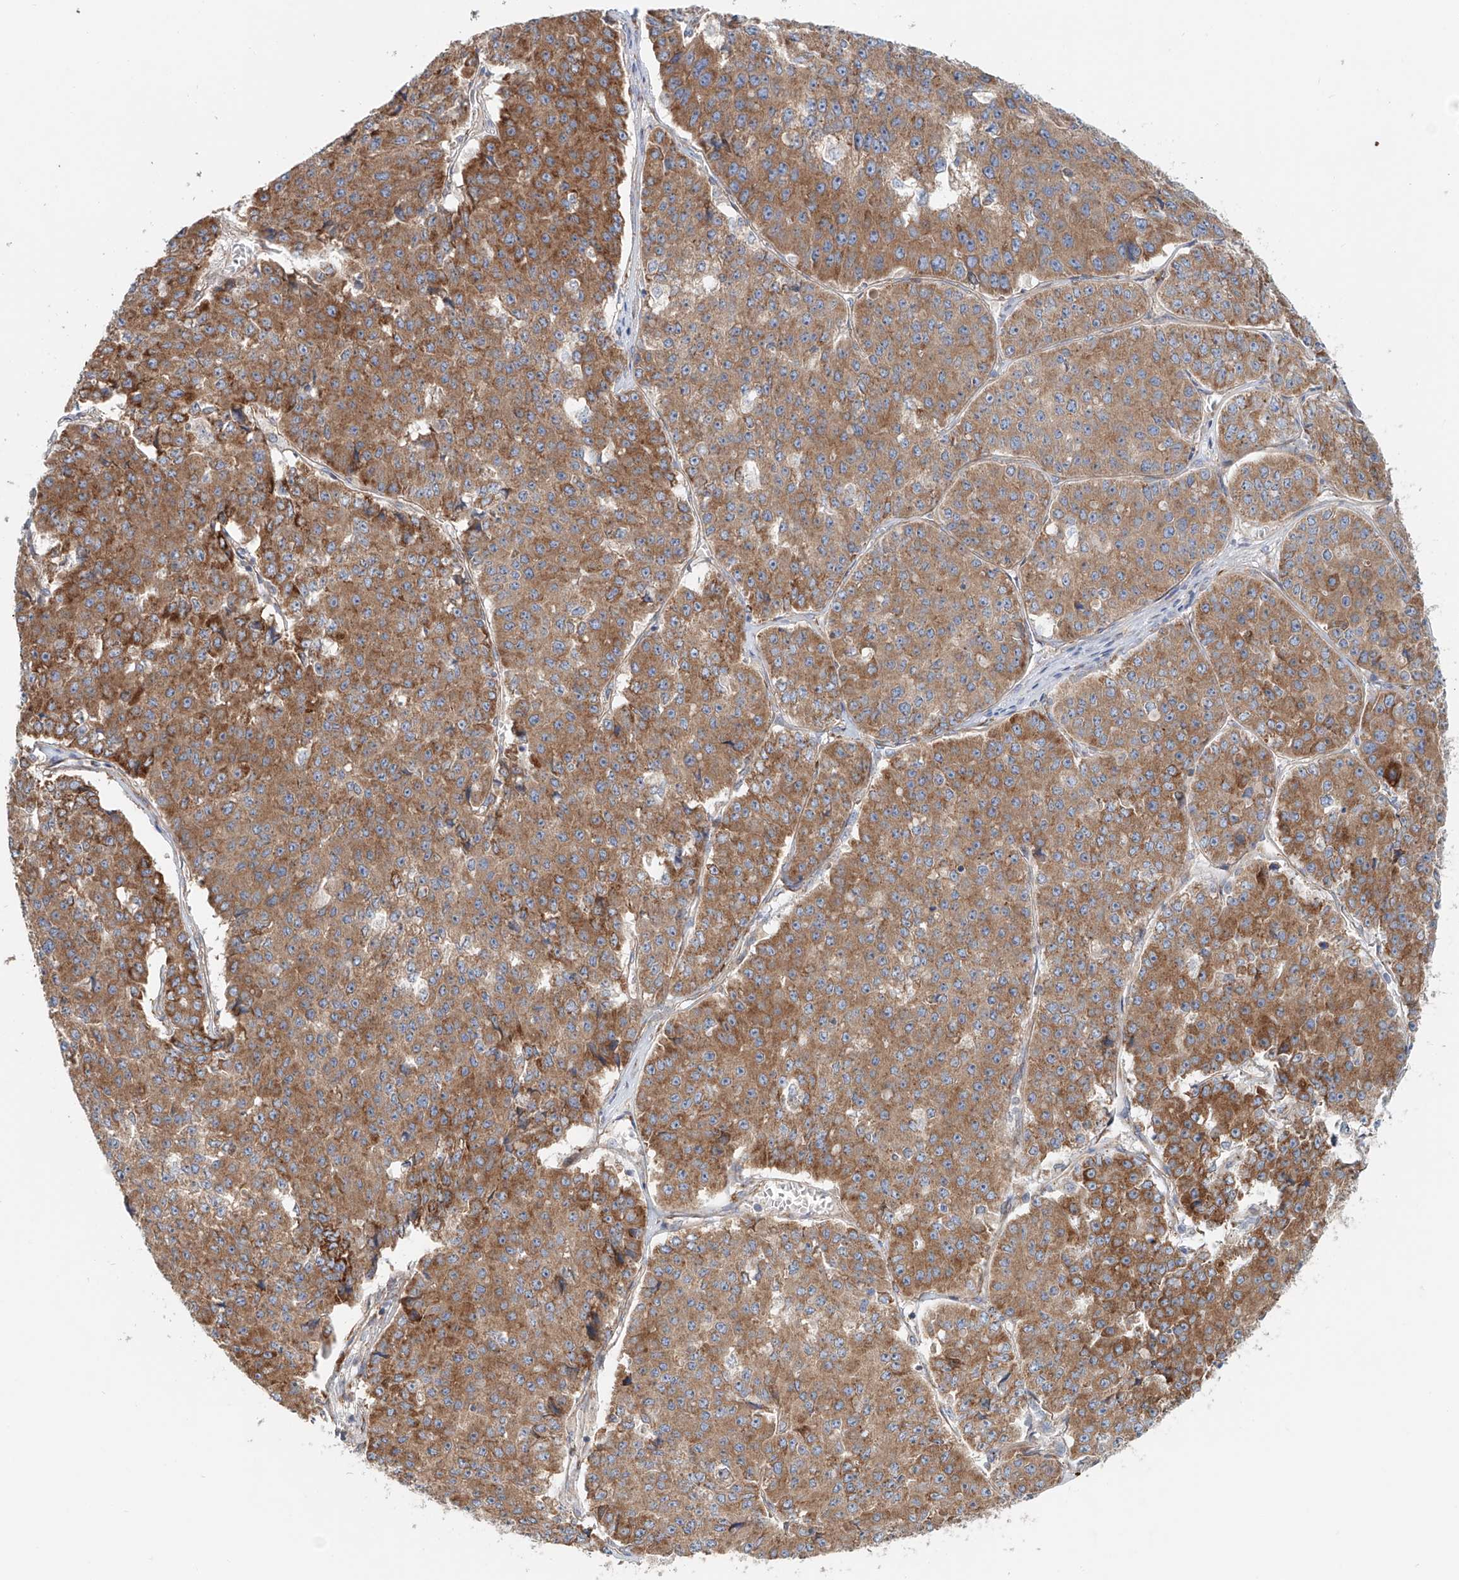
{"staining": {"intensity": "moderate", "quantity": ">75%", "location": "cytoplasmic/membranous"}, "tissue": "pancreatic cancer", "cell_type": "Tumor cells", "image_type": "cancer", "snomed": [{"axis": "morphology", "description": "Adenocarcinoma, NOS"}, {"axis": "topography", "description": "Pancreas"}], "caption": "IHC (DAB) staining of human pancreatic cancer (adenocarcinoma) exhibits moderate cytoplasmic/membranous protein positivity in approximately >75% of tumor cells. The protein is shown in brown color, while the nuclei are stained blue.", "gene": "SNAP29", "patient": {"sex": "male", "age": 50}}